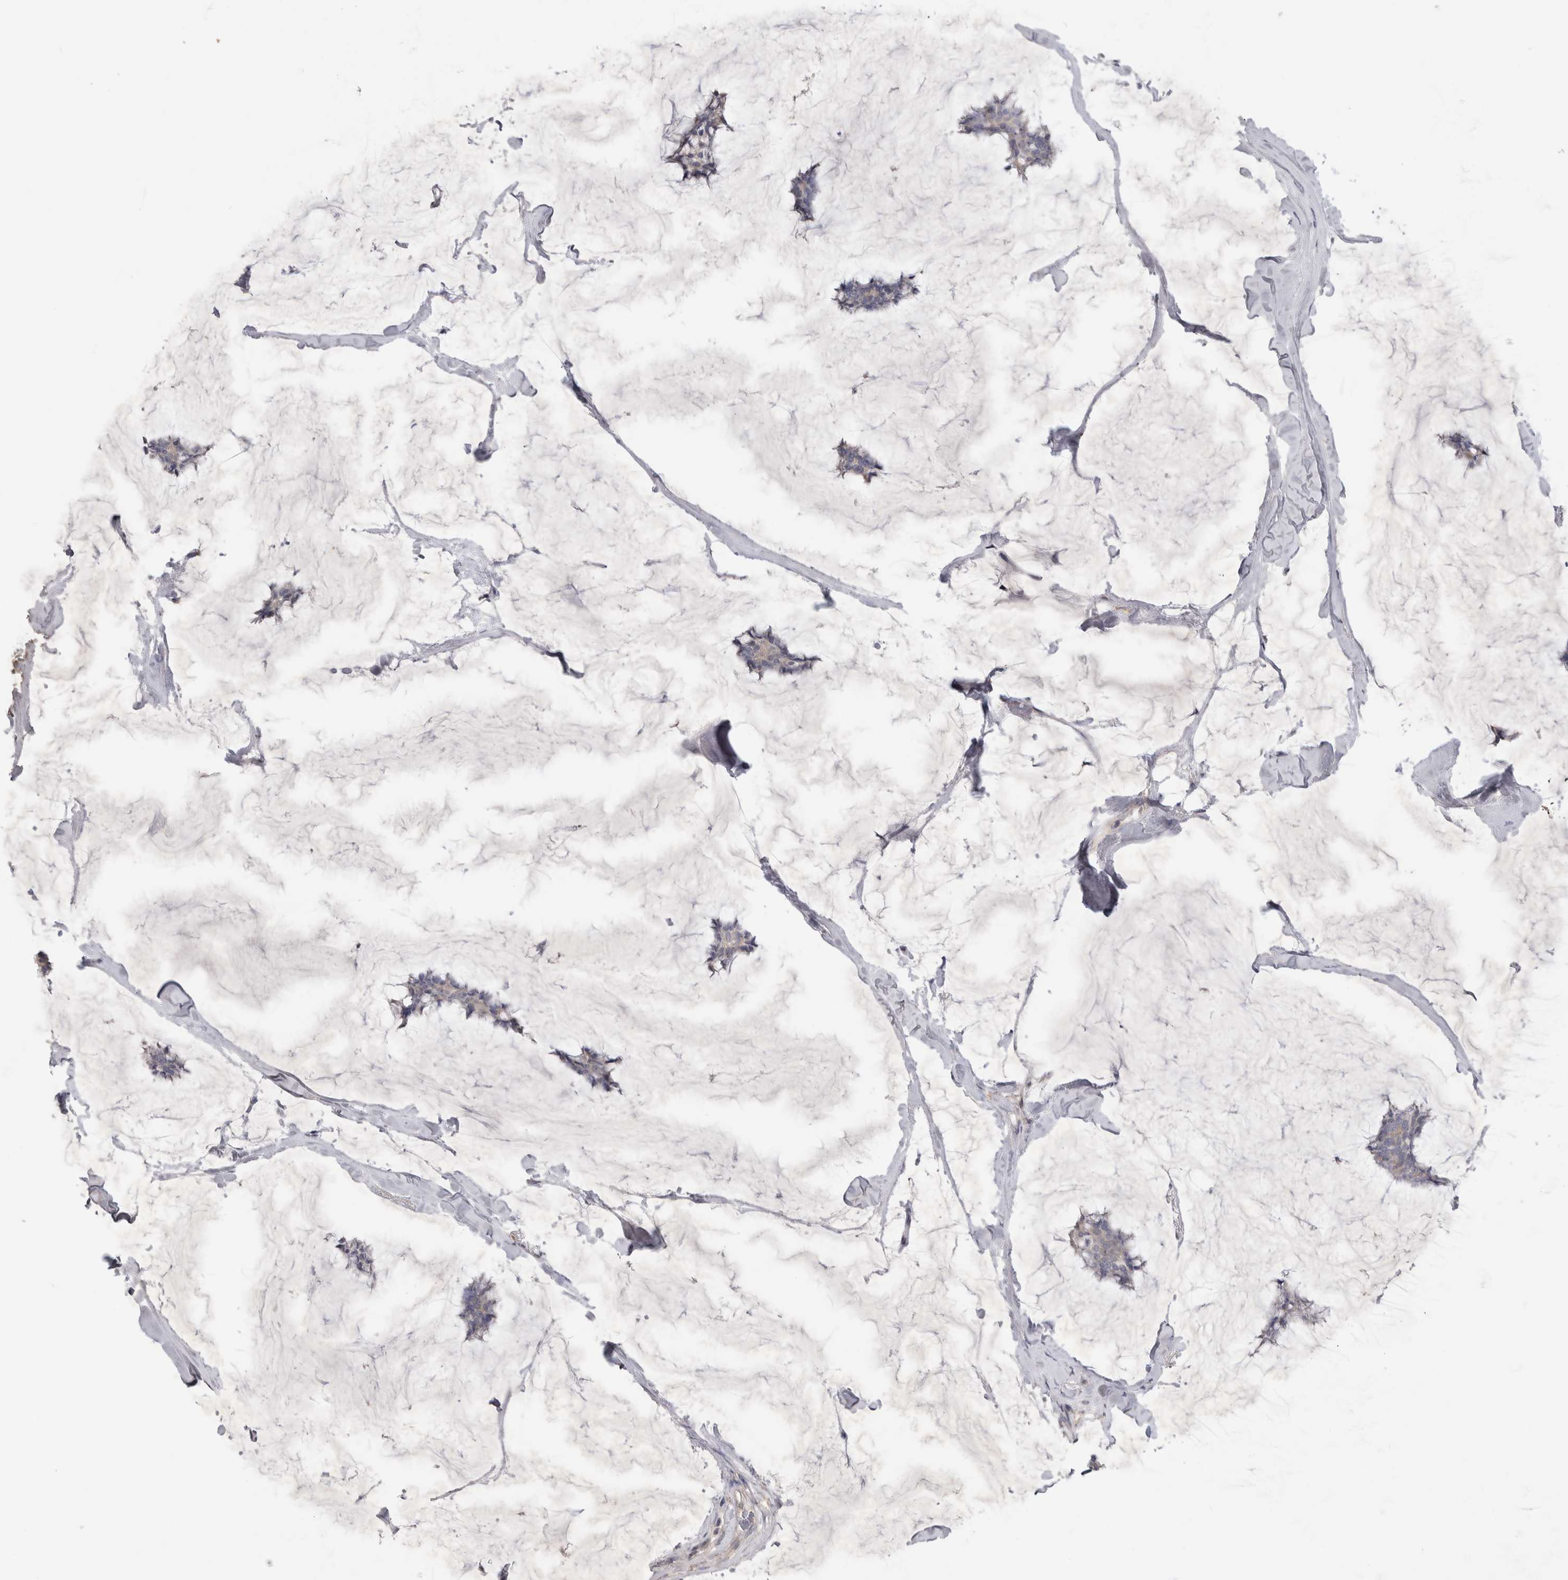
{"staining": {"intensity": "negative", "quantity": "none", "location": "none"}, "tissue": "breast cancer", "cell_type": "Tumor cells", "image_type": "cancer", "snomed": [{"axis": "morphology", "description": "Duct carcinoma"}, {"axis": "topography", "description": "Breast"}], "caption": "The image shows no significant positivity in tumor cells of breast intraductal carcinoma. (DAB (3,3'-diaminobenzidine) immunohistochemistry (IHC) with hematoxylin counter stain).", "gene": "SRD5A3", "patient": {"sex": "female", "age": 93}}